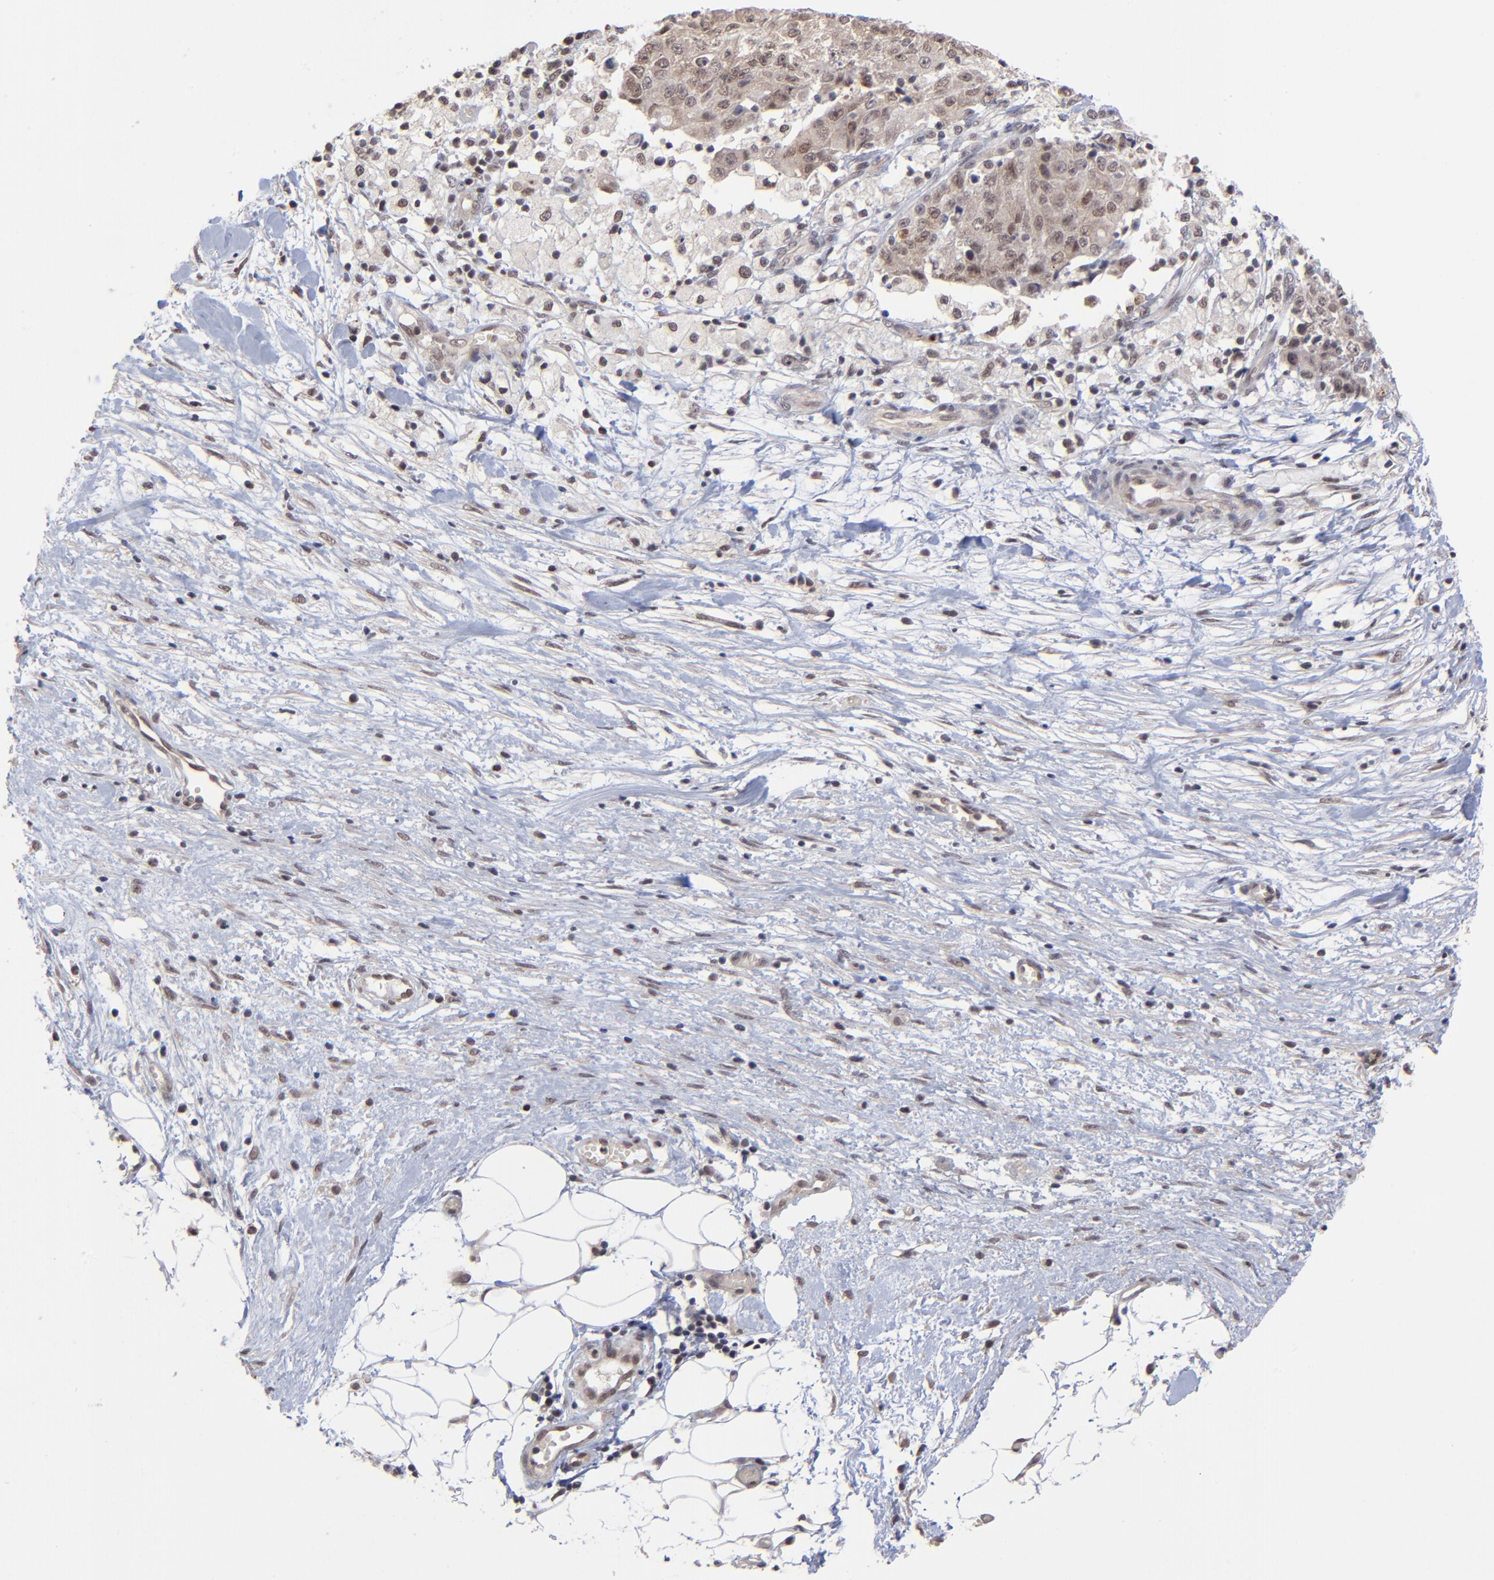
{"staining": {"intensity": "weak", "quantity": "25%-75%", "location": "cytoplasmic/membranous"}, "tissue": "ovarian cancer", "cell_type": "Tumor cells", "image_type": "cancer", "snomed": [{"axis": "morphology", "description": "Carcinoma, endometroid"}, {"axis": "topography", "description": "Ovary"}], "caption": "Ovarian cancer (endometroid carcinoma) stained with DAB immunohistochemistry (IHC) exhibits low levels of weak cytoplasmic/membranous positivity in approximately 25%-75% of tumor cells.", "gene": "ZNF419", "patient": {"sex": "female", "age": 42}}